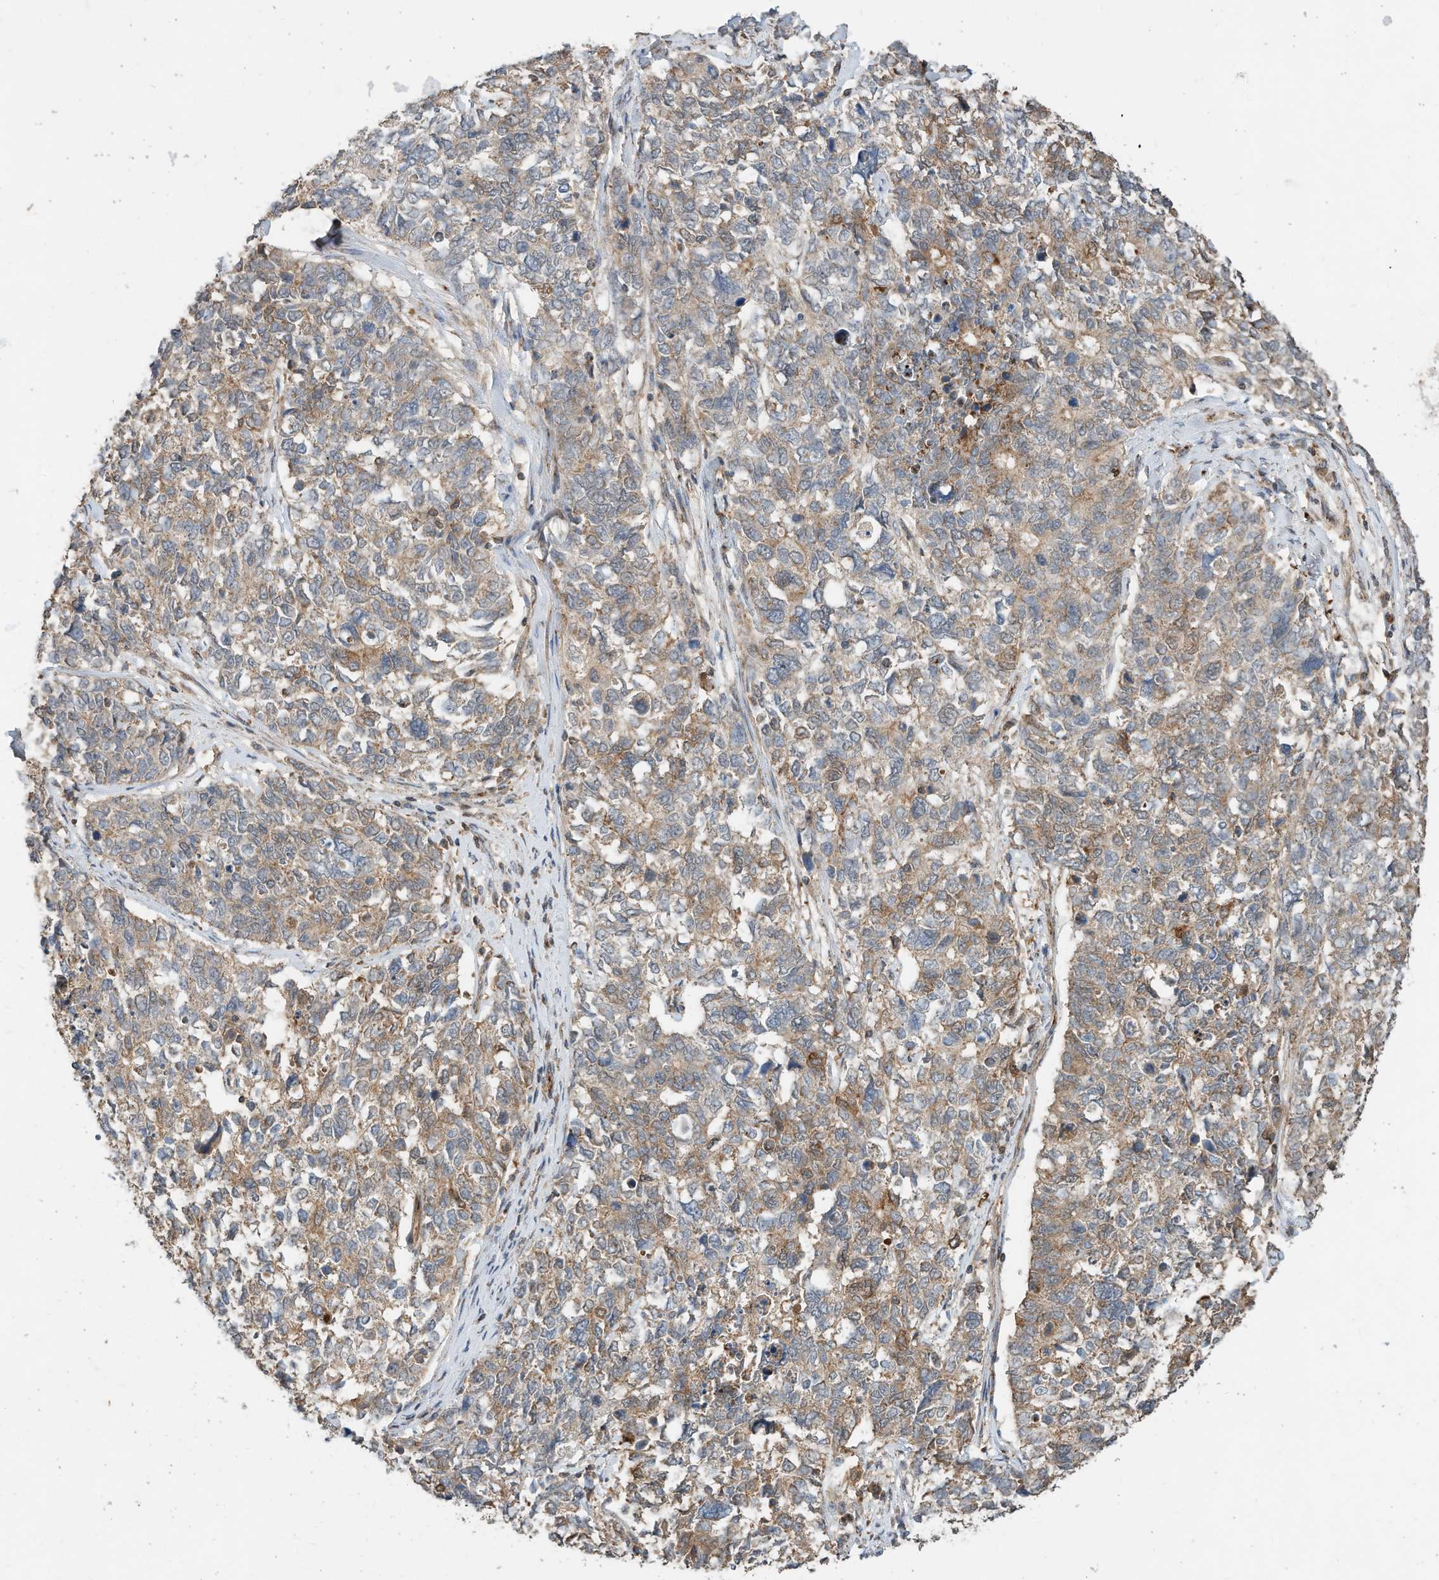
{"staining": {"intensity": "weak", "quantity": "25%-75%", "location": "cytoplasmic/membranous"}, "tissue": "cervical cancer", "cell_type": "Tumor cells", "image_type": "cancer", "snomed": [{"axis": "morphology", "description": "Squamous cell carcinoma, NOS"}, {"axis": "topography", "description": "Cervix"}], "caption": "High-magnification brightfield microscopy of squamous cell carcinoma (cervical) stained with DAB (3,3'-diaminobenzidine) (brown) and counterstained with hematoxylin (blue). tumor cells exhibit weak cytoplasmic/membranous expression is identified in about25%-75% of cells. (Brightfield microscopy of DAB IHC at high magnification).", "gene": "CPAMD8", "patient": {"sex": "female", "age": 63}}